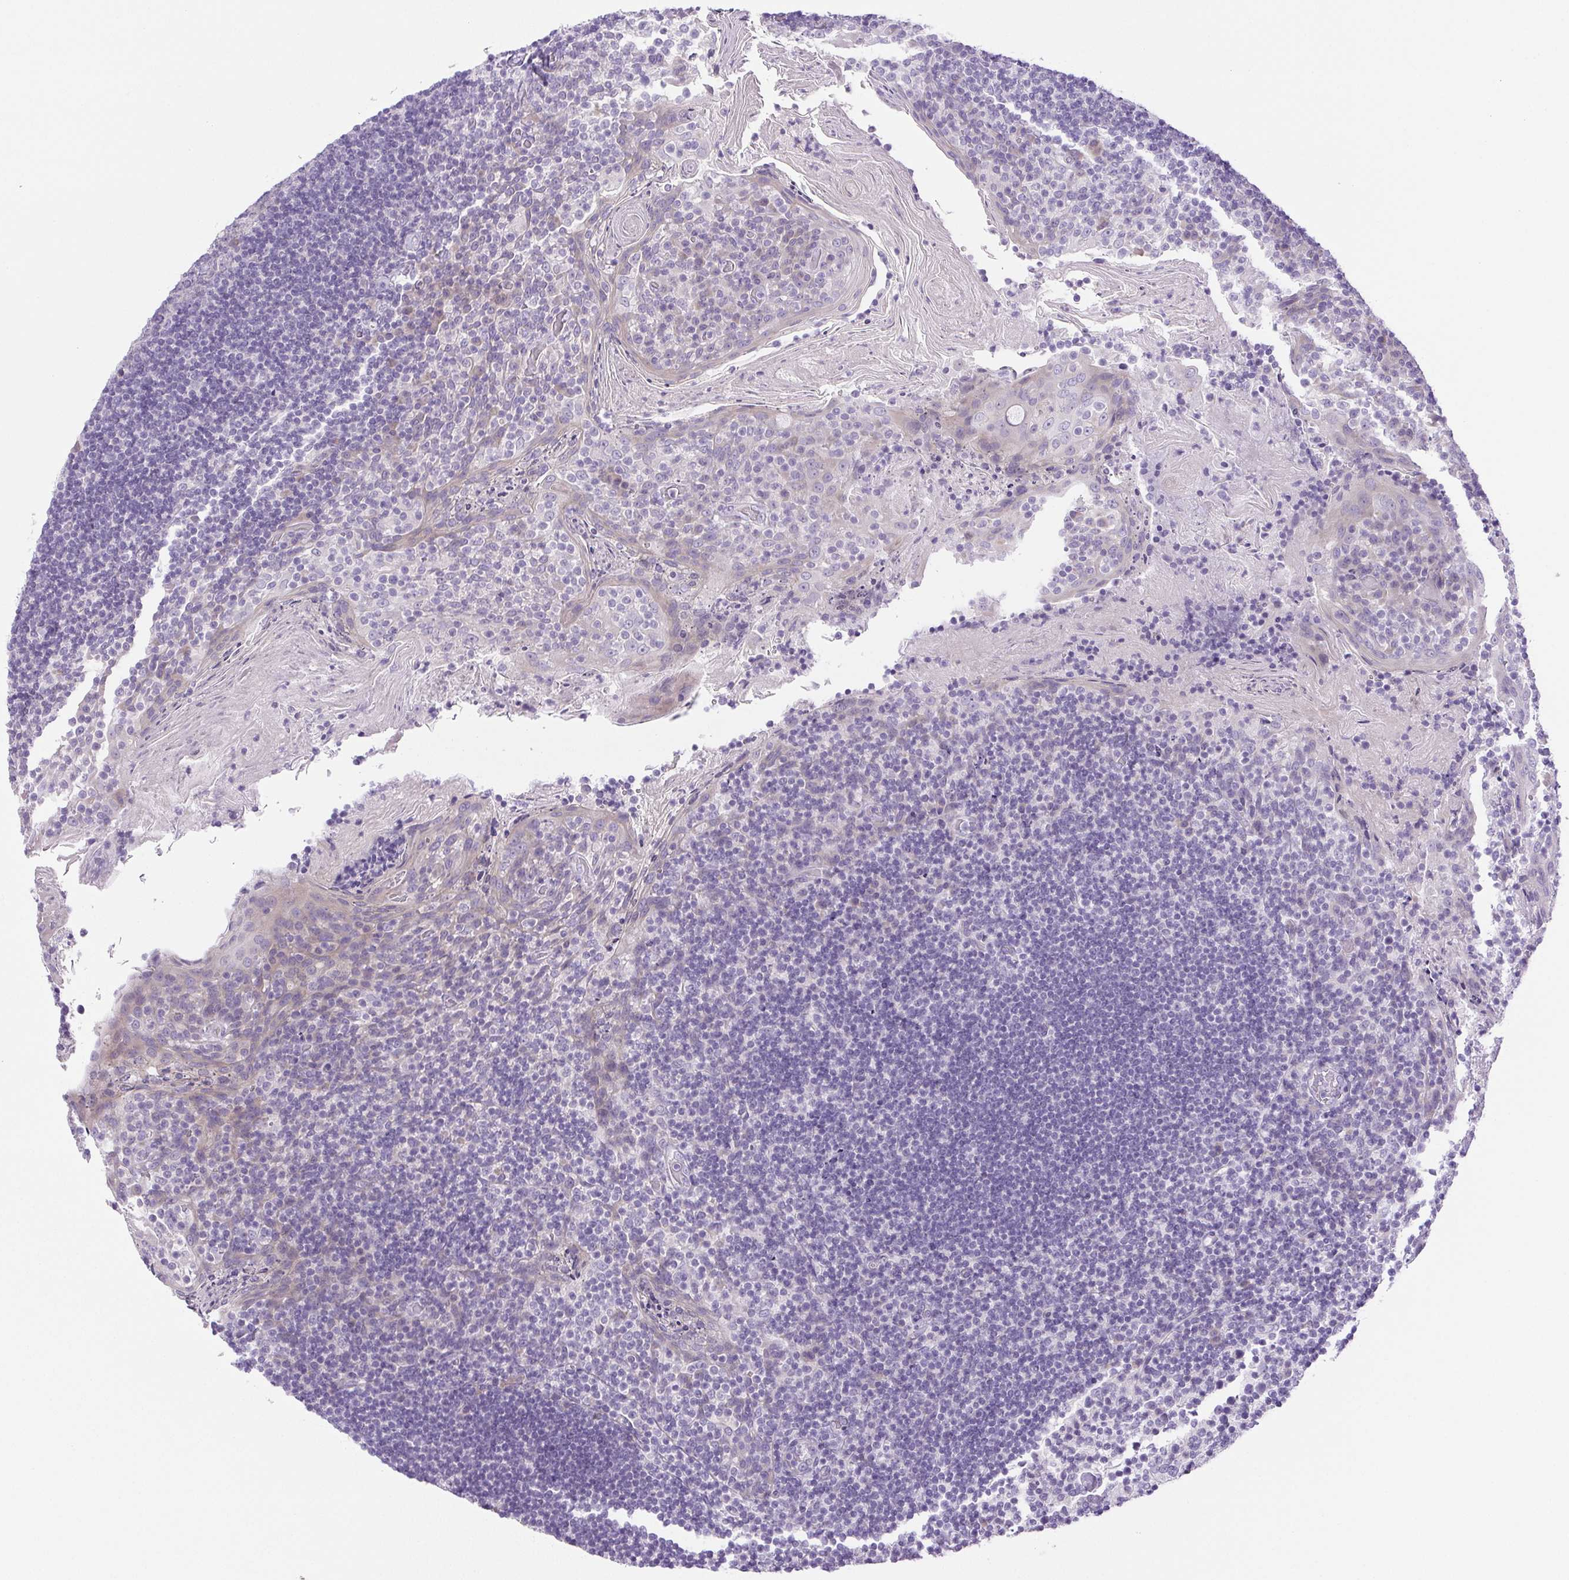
{"staining": {"intensity": "negative", "quantity": "none", "location": "none"}, "tissue": "tonsil", "cell_type": "Germinal center cells", "image_type": "normal", "snomed": [{"axis": "morphology", "description": "Normal tissue, NOS"}, {"axis": "topography", "description": "Tonsil"}], "caption": "Immunohistochemical staining of normal tonsil displays no significant expression in germinal center cells. Brightfield microscopy of immunohistochemistry stained with DAB (brown) and hematoxylin (blue), captured at high magnification.", "gene": "PAPPA2", "patient": {"sex": "female", "age": 10}}